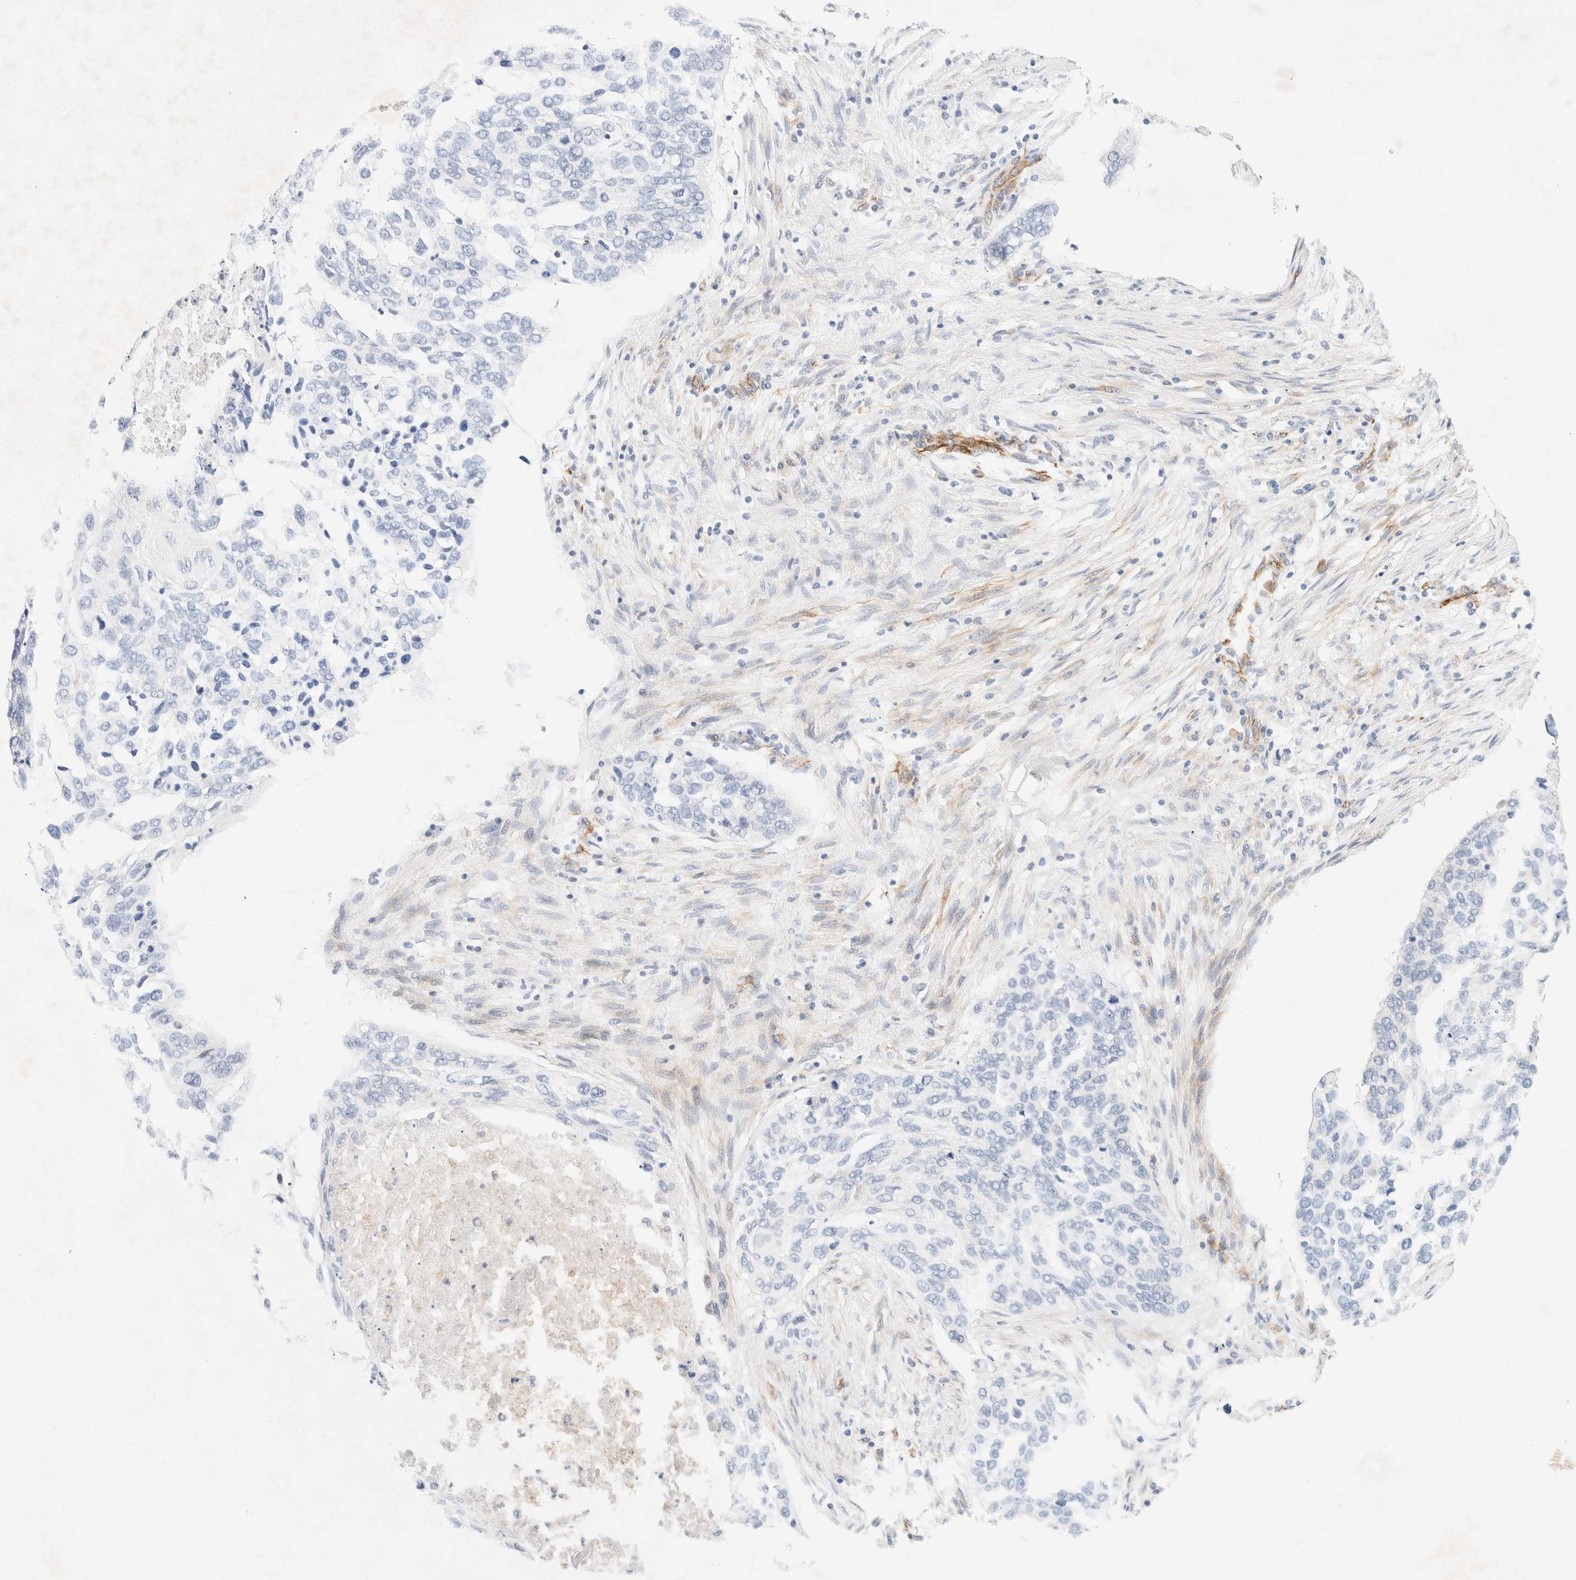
{"staining": {"intensity": "negative", "quantity": "none", "location": "none"}, "tissue": "lung cancer", "cell_type": "Tumor cells", "image_type": "cancer", "snomed": [{"axis": "morphology", "description": "Squamous cell carcinoma, NOS"}, {"axis": "topography", "description": "Lung"}], "caption": "IHC of human lung squamous cell carcinoma reveals no expression in tumor cells.", "gene": "SLC25A48", "patient": {"sex": "female", "age": 63}}